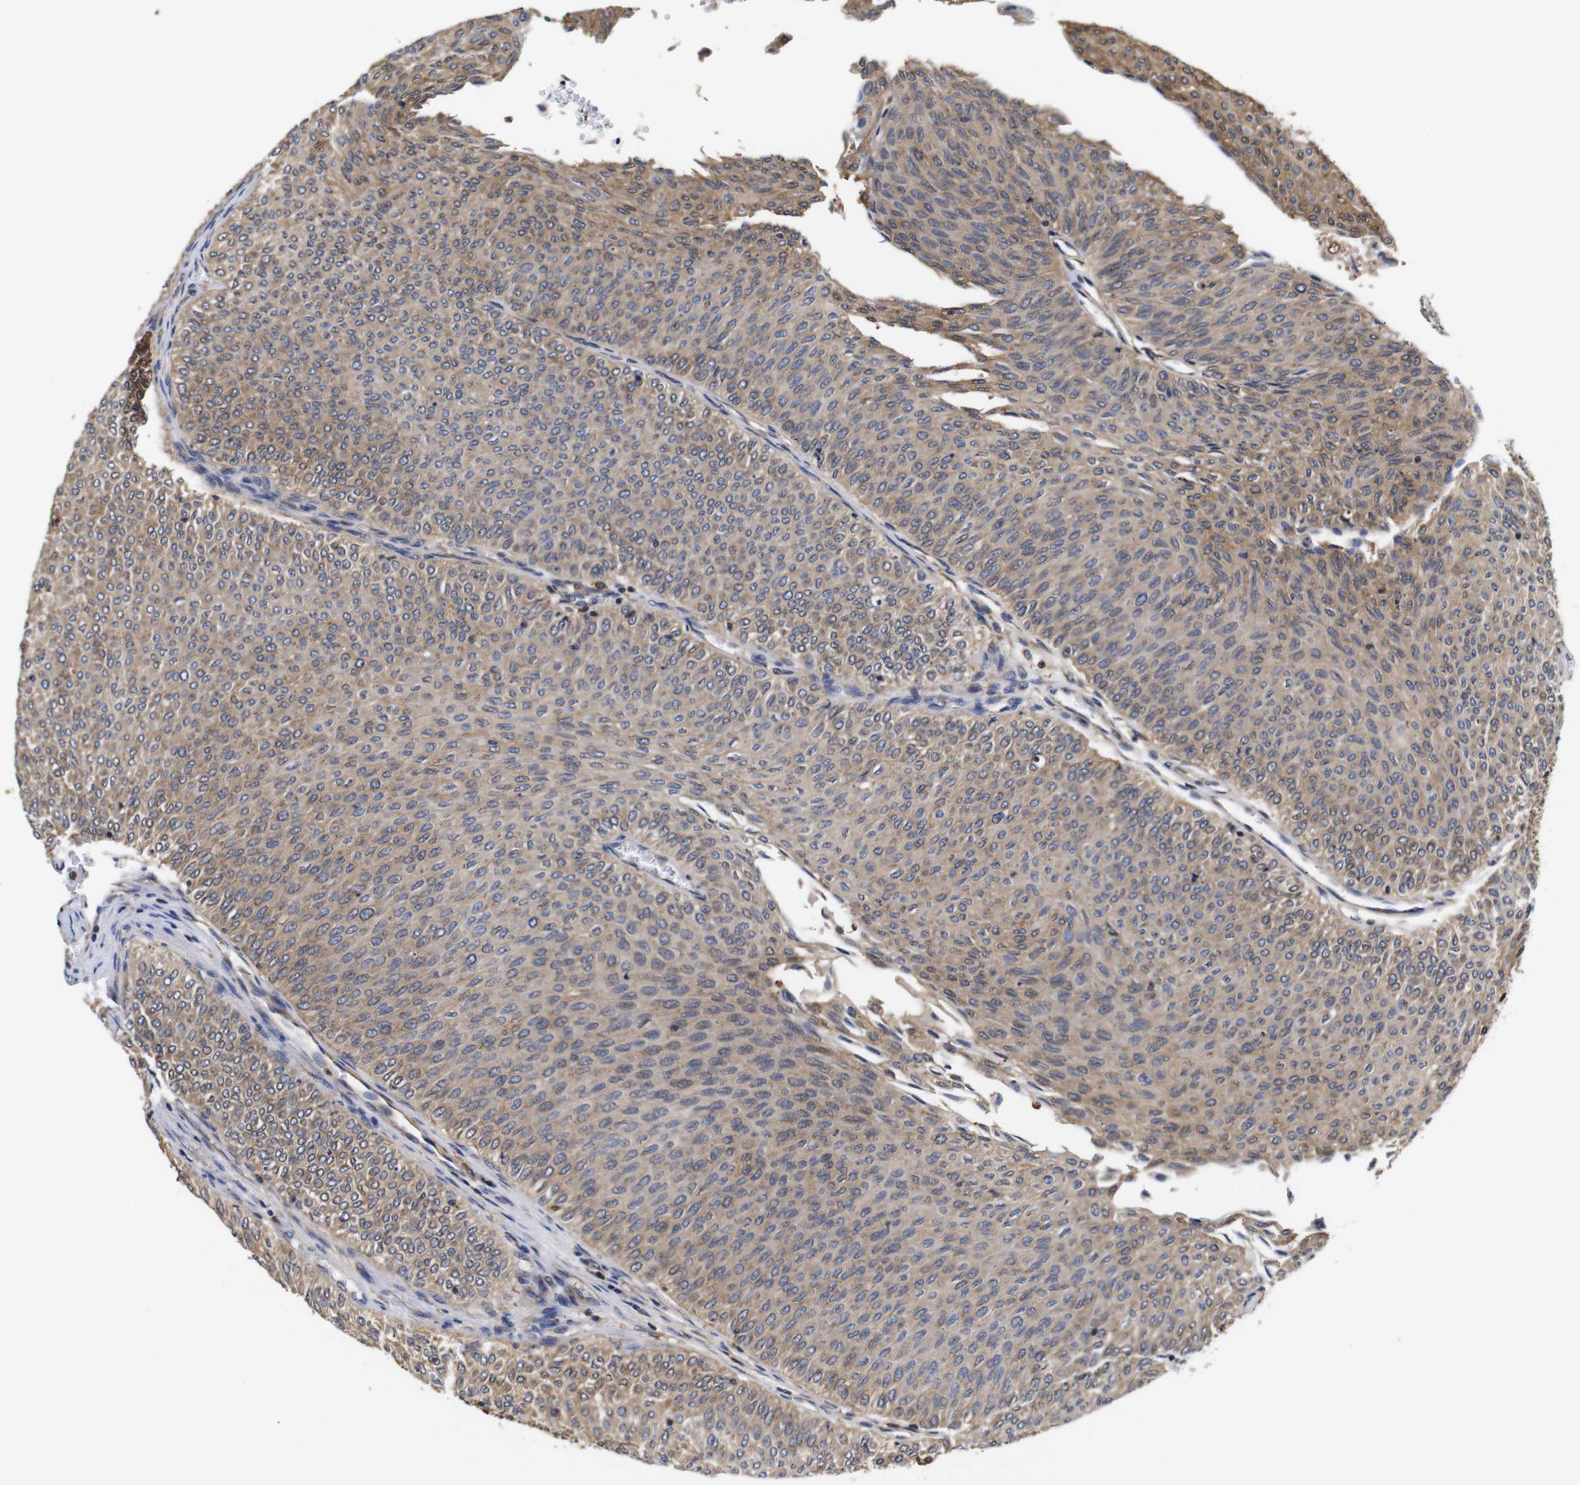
{"staining": {"intensity": "moderate", "quantity": ">75%", "location": "cytoplasmic/membranous"}, "tissue": "urothelial cancer", "cell_type": "Tumor cells", "image_type": "cancer", "snomed": [{"axis": "morphology", "description": "Urothelial carcinoma, Low grade"}, {"axis": "topography", "description": "Urinary bladder"}], "caption": "Urothelial cancer stained for a protein (brown) demonstrates moderate cytoplasmic/membranous positive expression in about >75% of tumor cells.", "gene": "LRRCC1", "patient": {"sex": "male", "age": 78}}